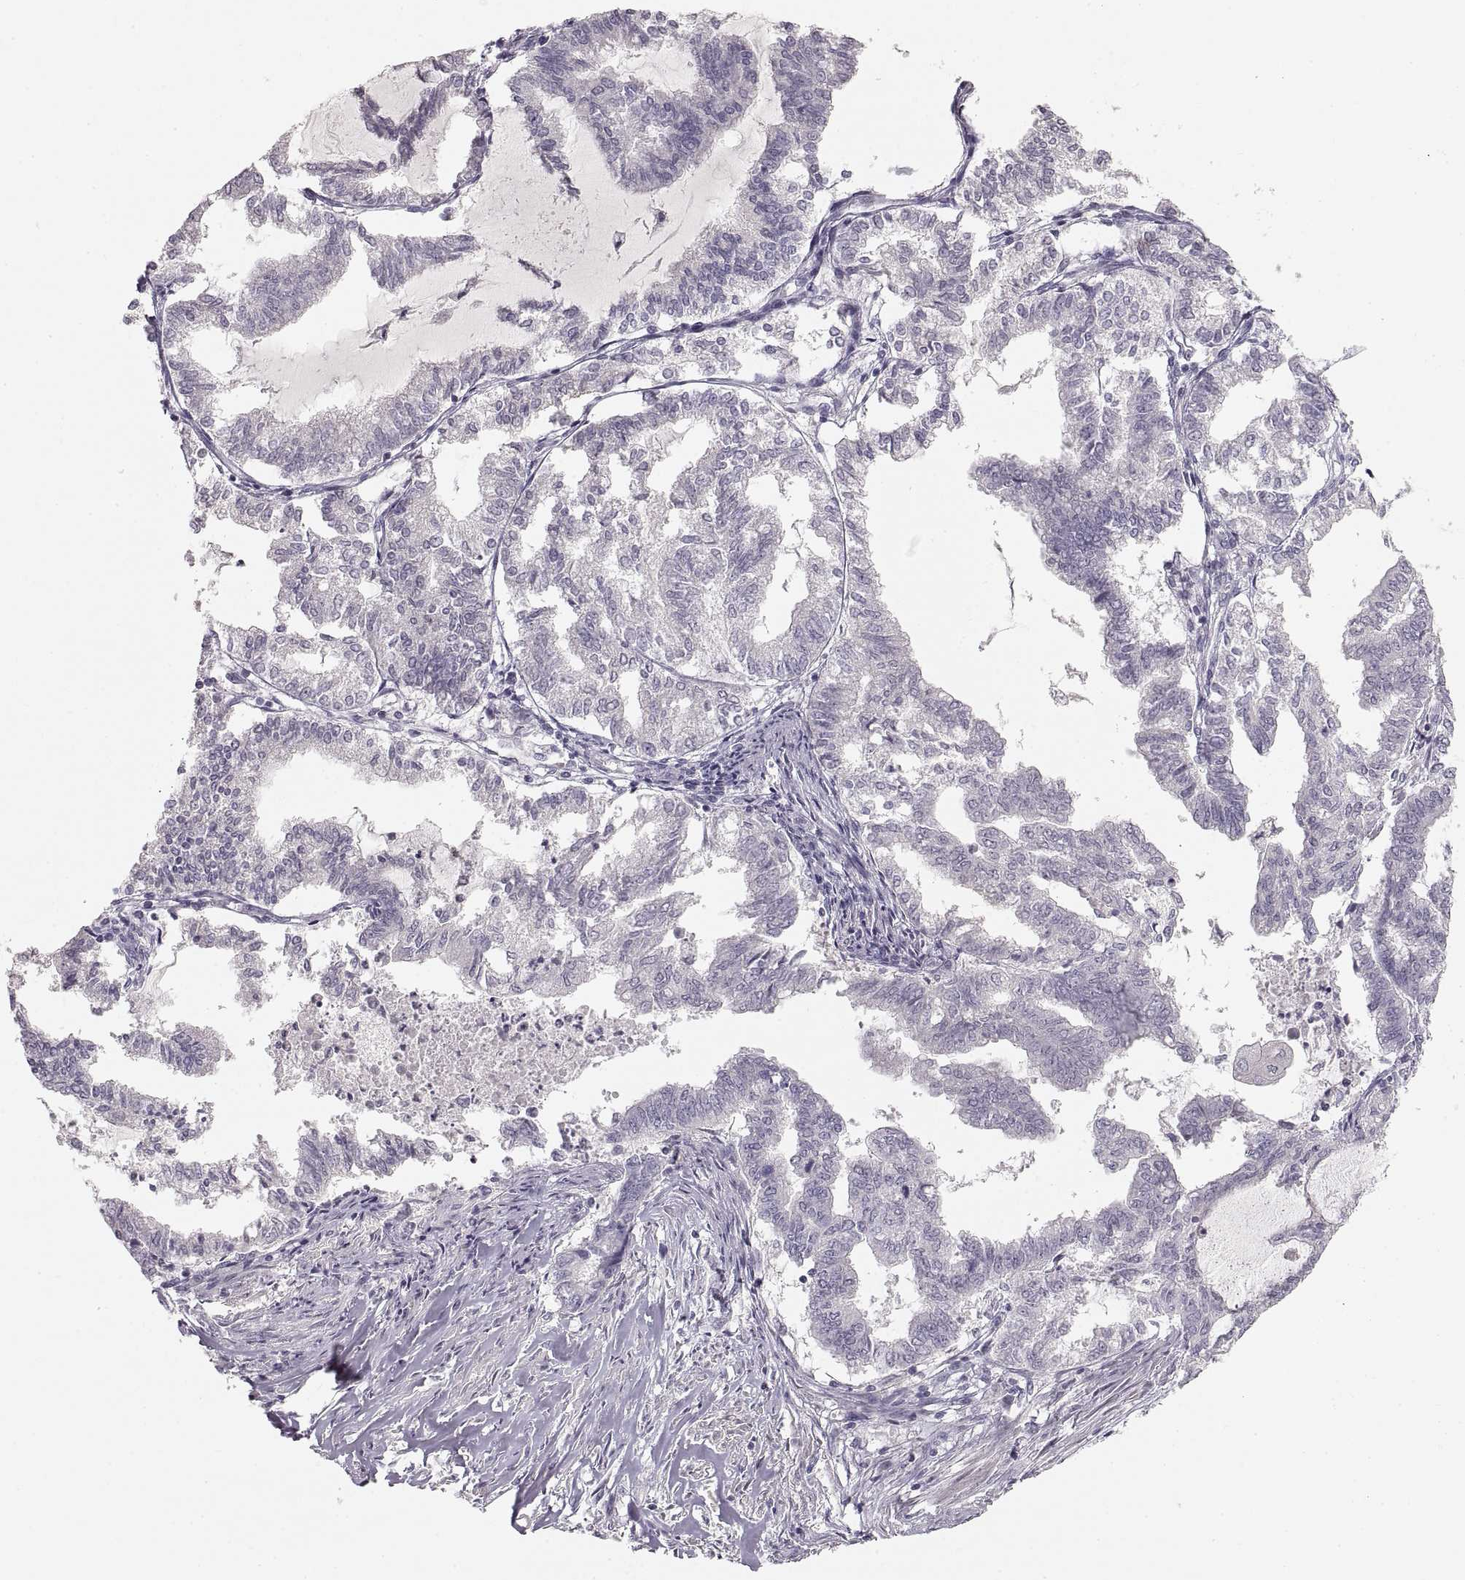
{"staining": {"intensity": "negative", "quantity": "none", "location": "none"}, "tissue": "endometrial cancer", "cell_type": "Tumor cells", "image_type": "cancer", "snomed": [{"axis": "morphology", "description": "Adenocarcinoma, NOS"}, {"axis": "topography", "description": "Endometrium"}], "caption": "Photomicrograph shows no significant protein expression in tumor cells of endometrial cancer.", "gene": "PCSK2", "patient": {"sex": "female", "age": 79}}